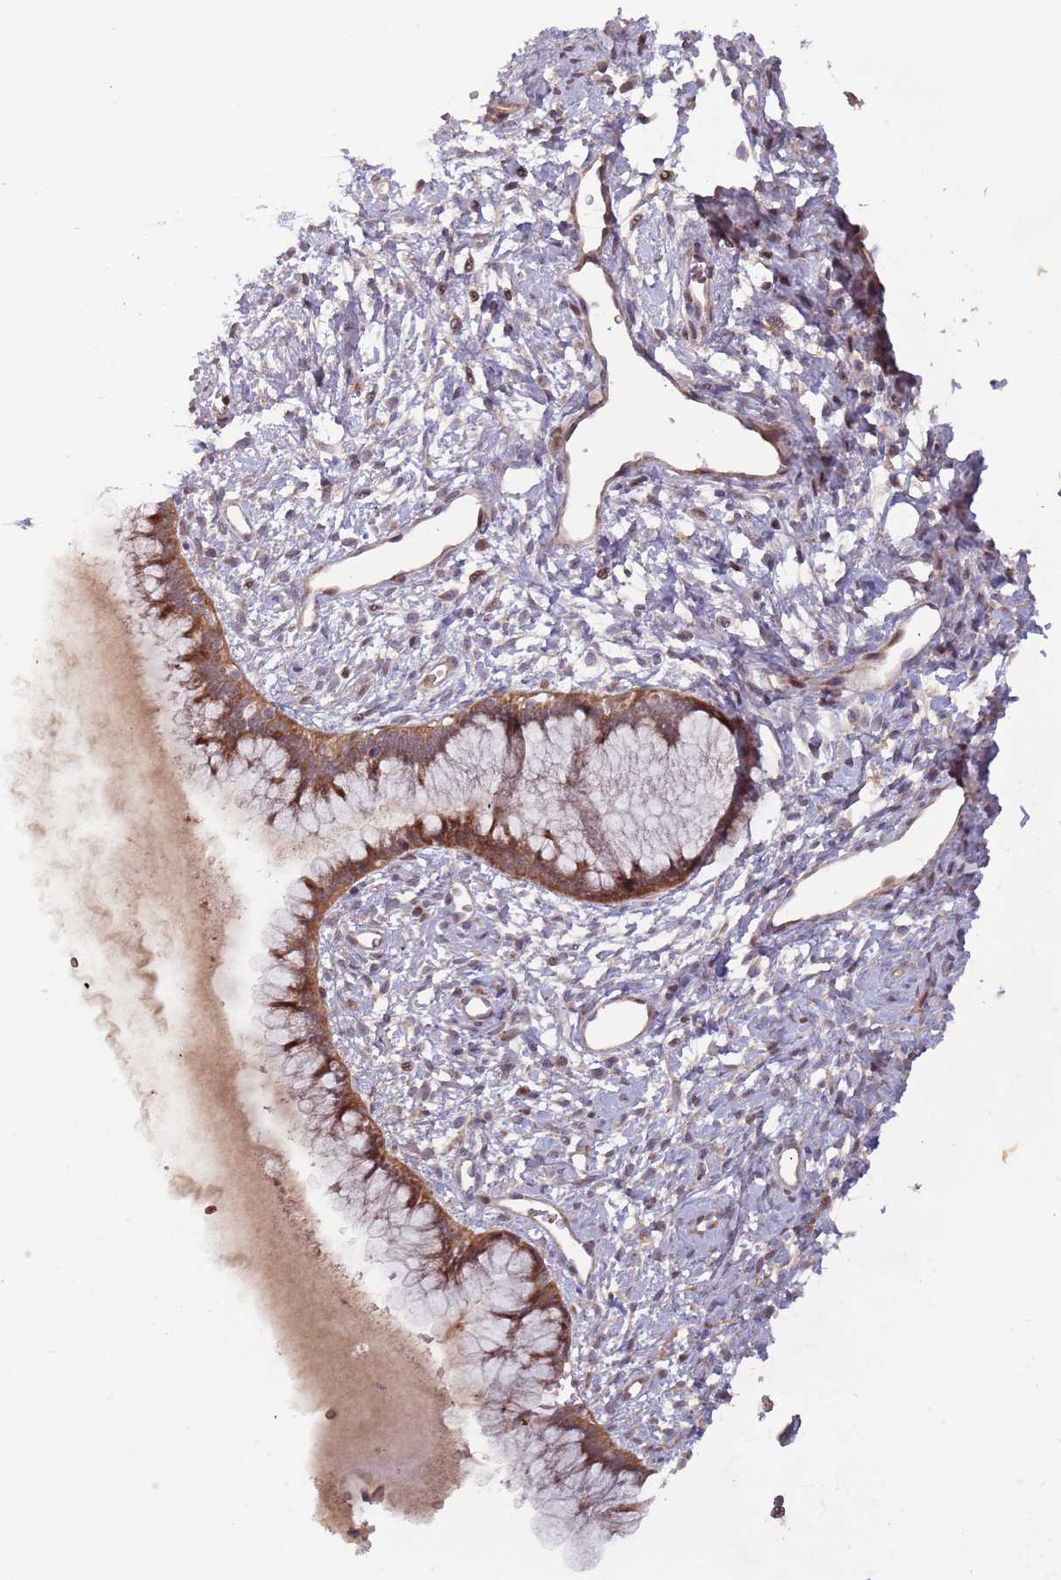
{"staining": {"intensity": "moderate", "quantity": ">75%", "location": "cytoplasmic/membranous"}, "tissue": "cervix", "cell_type": "Glandular cells", "image_type": "normal", "snomed": [{"axis": "morphology", "description": "Normal tissue, NOS"}, {"axis": "topography", "description": "Cervix"}], "caption": "Normal cervix was stained to show a protein in brown. There is medium levels of moderate cytoplasmic/membranous staining in about >75% of glandular cells.", "gene": "TRAPPC6B", "patient": {"sex": "female", "age": 42}}